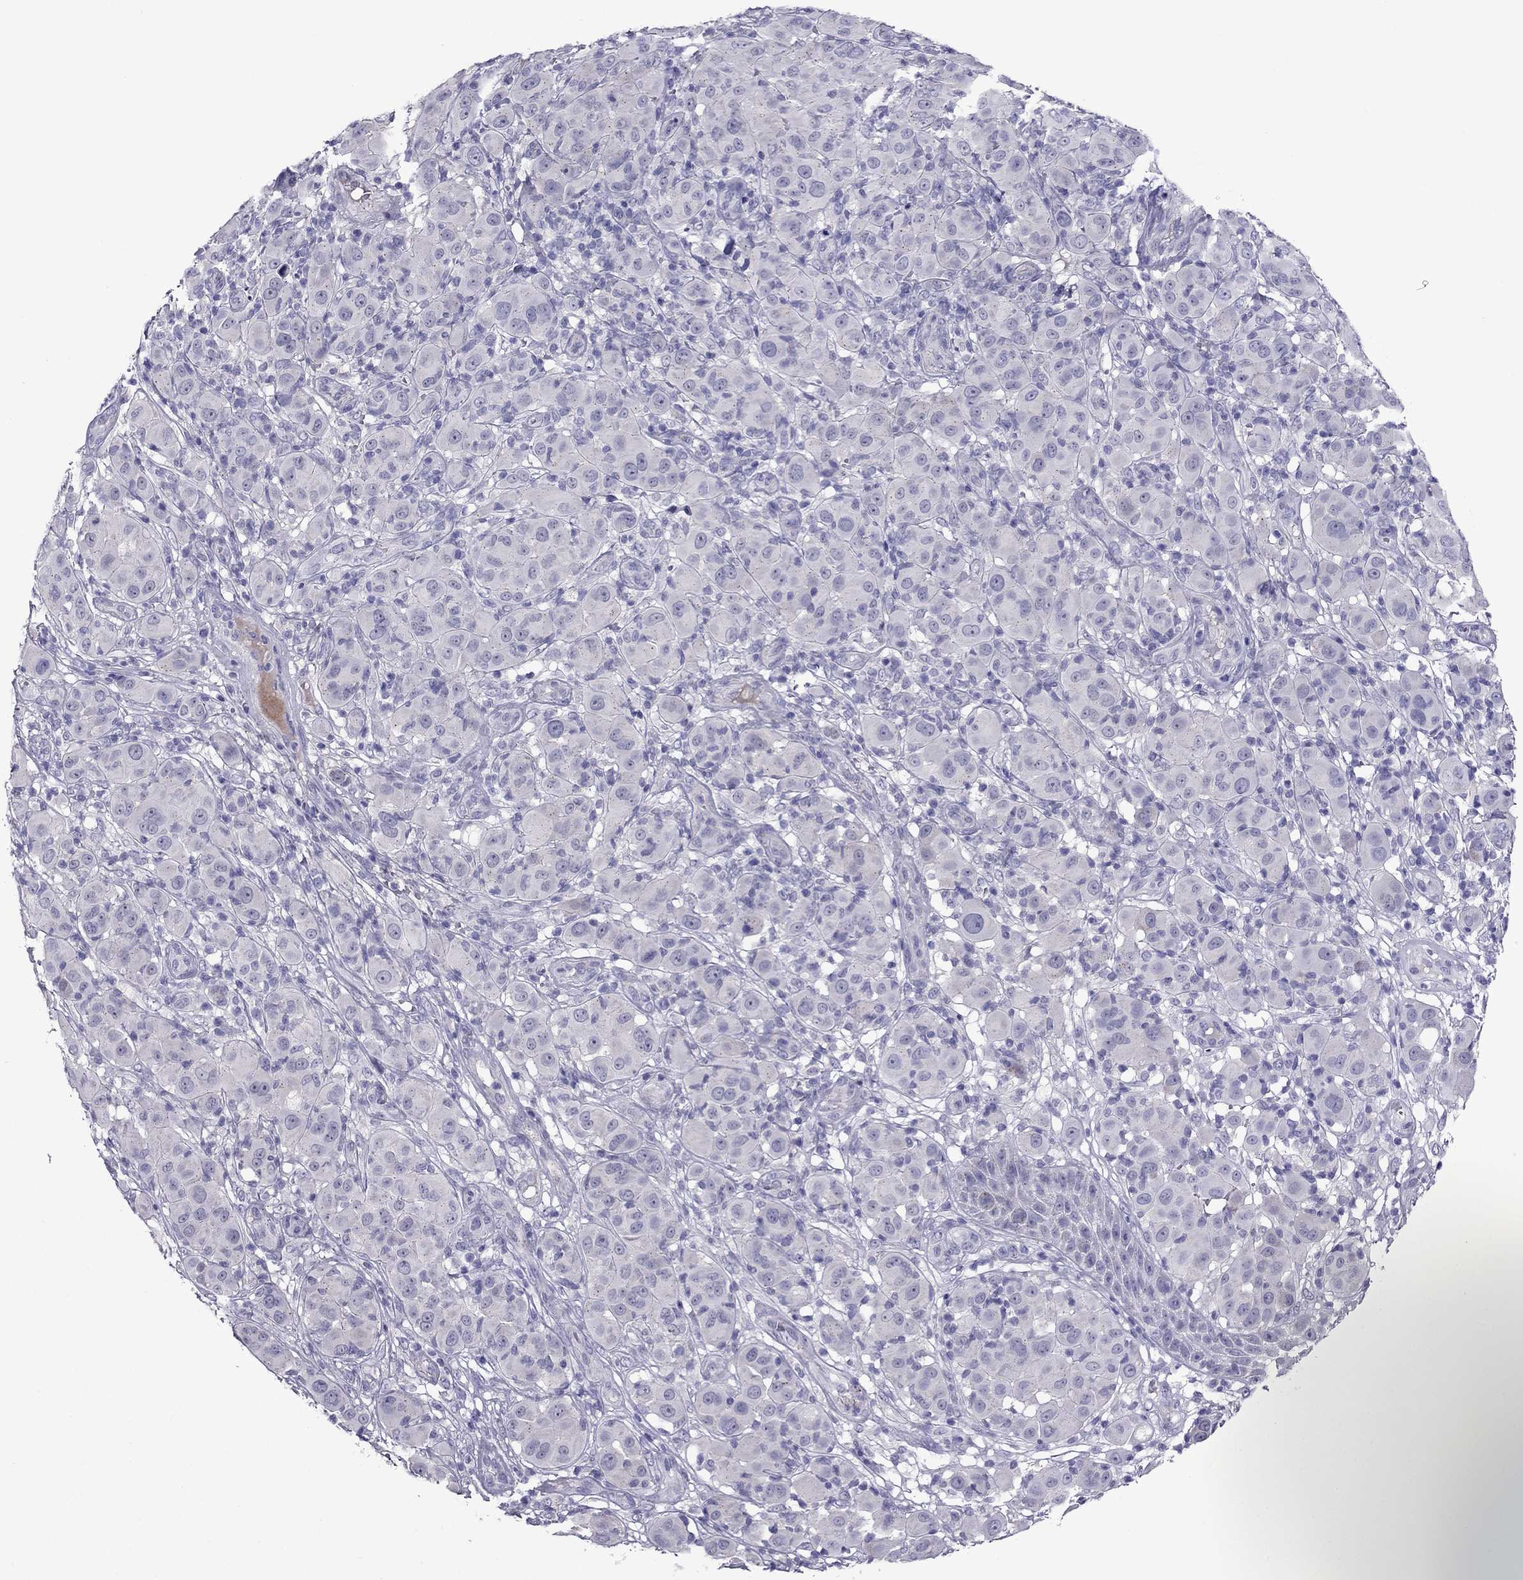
{"staining": {"intensity": "negative", "quantity": "none", "location": "none"}, "tissue": "melanoma", "cell_type": "Tumor cells", "image_type": "cancer", "snomed": [{"axis": "morphology", "description": "Malignant melanoma, NOS"}, {"axis": "topography", "description": "Skin"}], "caption": "The image displays no staining of tumor cells in melanoma.", "gene": "MYBPH", "patient": {"sex": "female", "age": 87}}